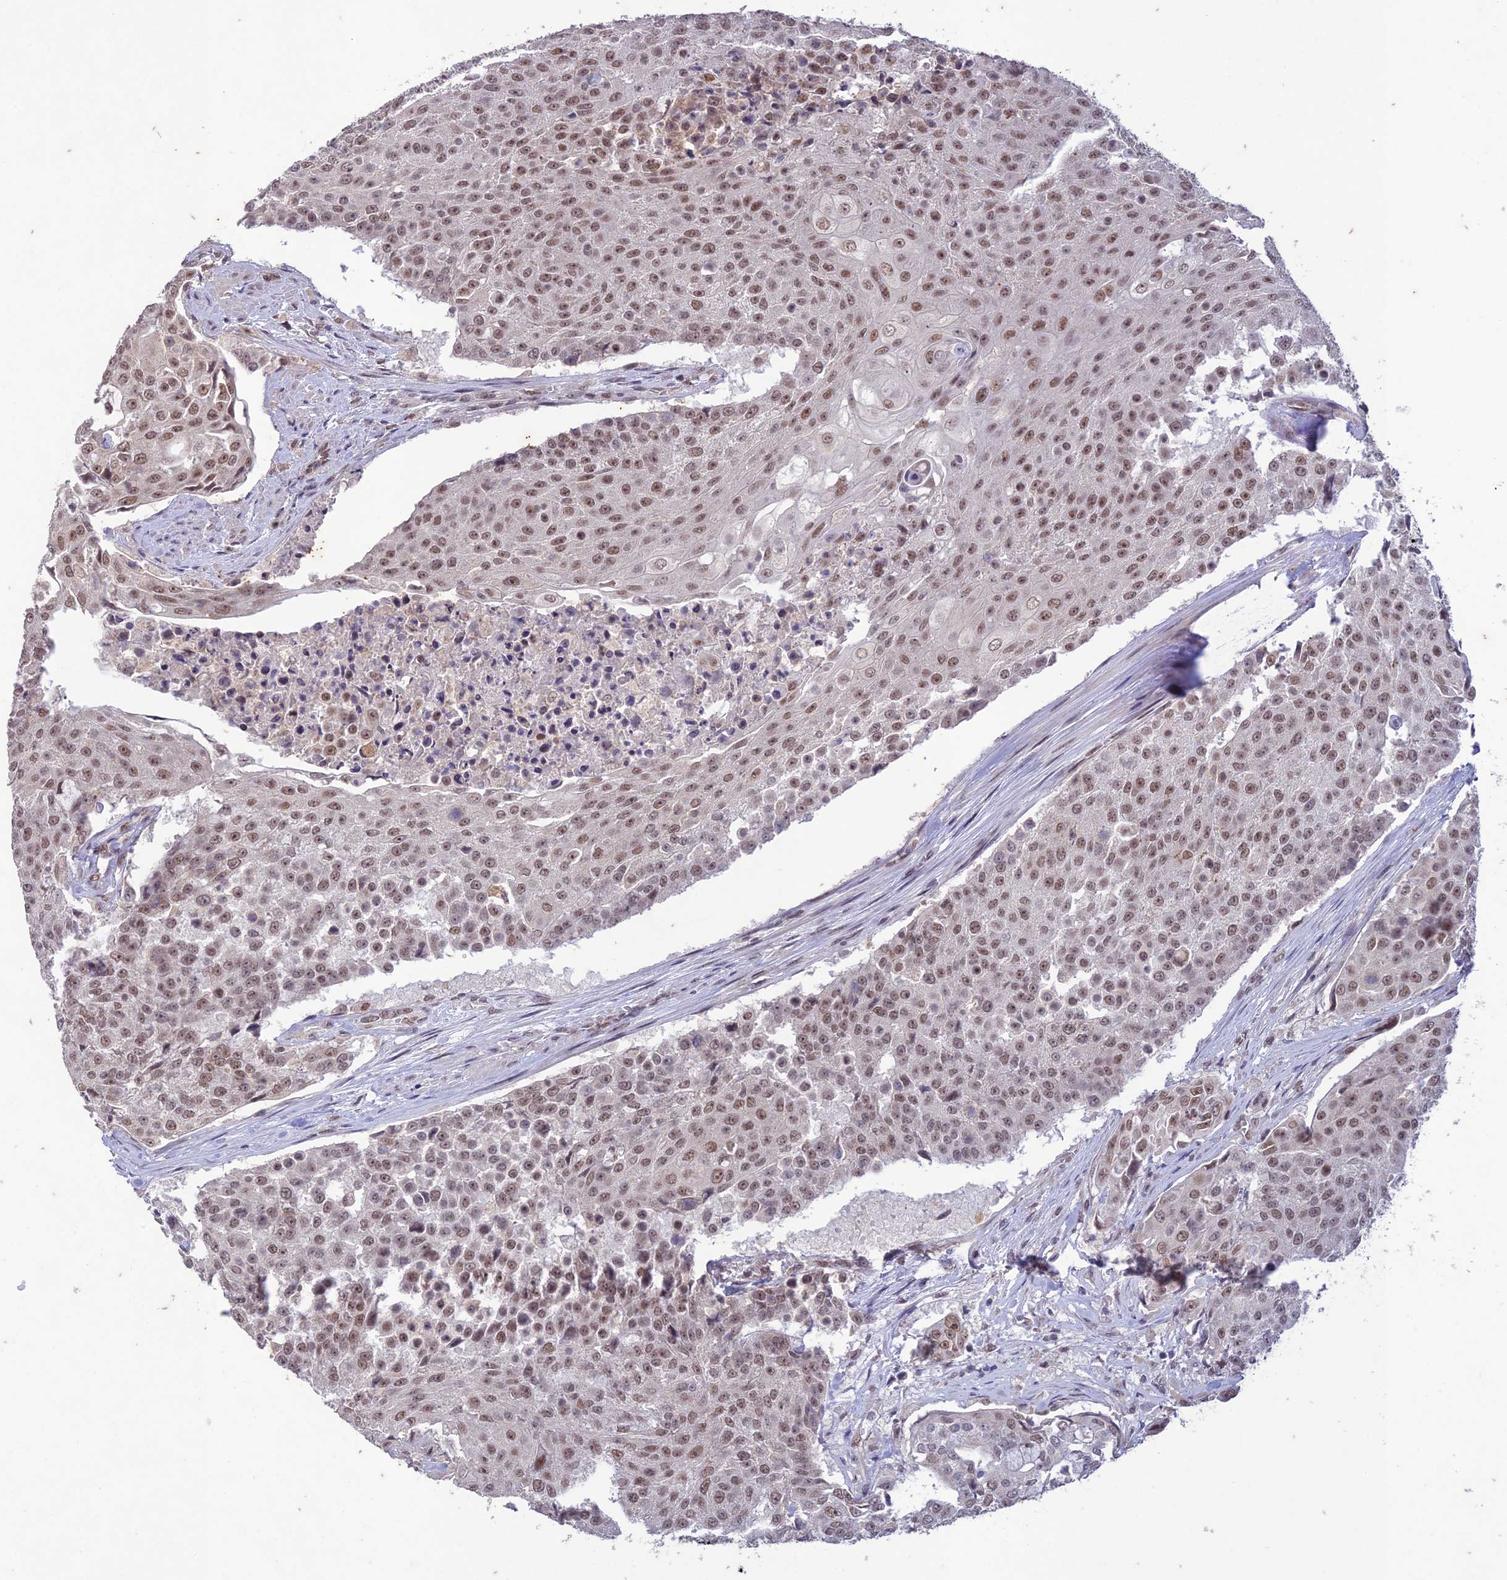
{"staining": {"intensity": "moderate", "quantity": ">75%", "location": "nuclear"}, "tissue": "urothelial cancer", "cell_type": "Tumor cells", "image_type": "cancer", "snomed": [{"axis": "morphology", "description": "Urothelial carcinoma, High grade"}, {"axis": "topography", "description": "Urinary bladder"}], "caption": "Moderate nuclear positivity is seen in about >75% of tumor cells in urothelial cancer.", "gene": "POP4", "patient": {"sex": "female", "age": 63}}